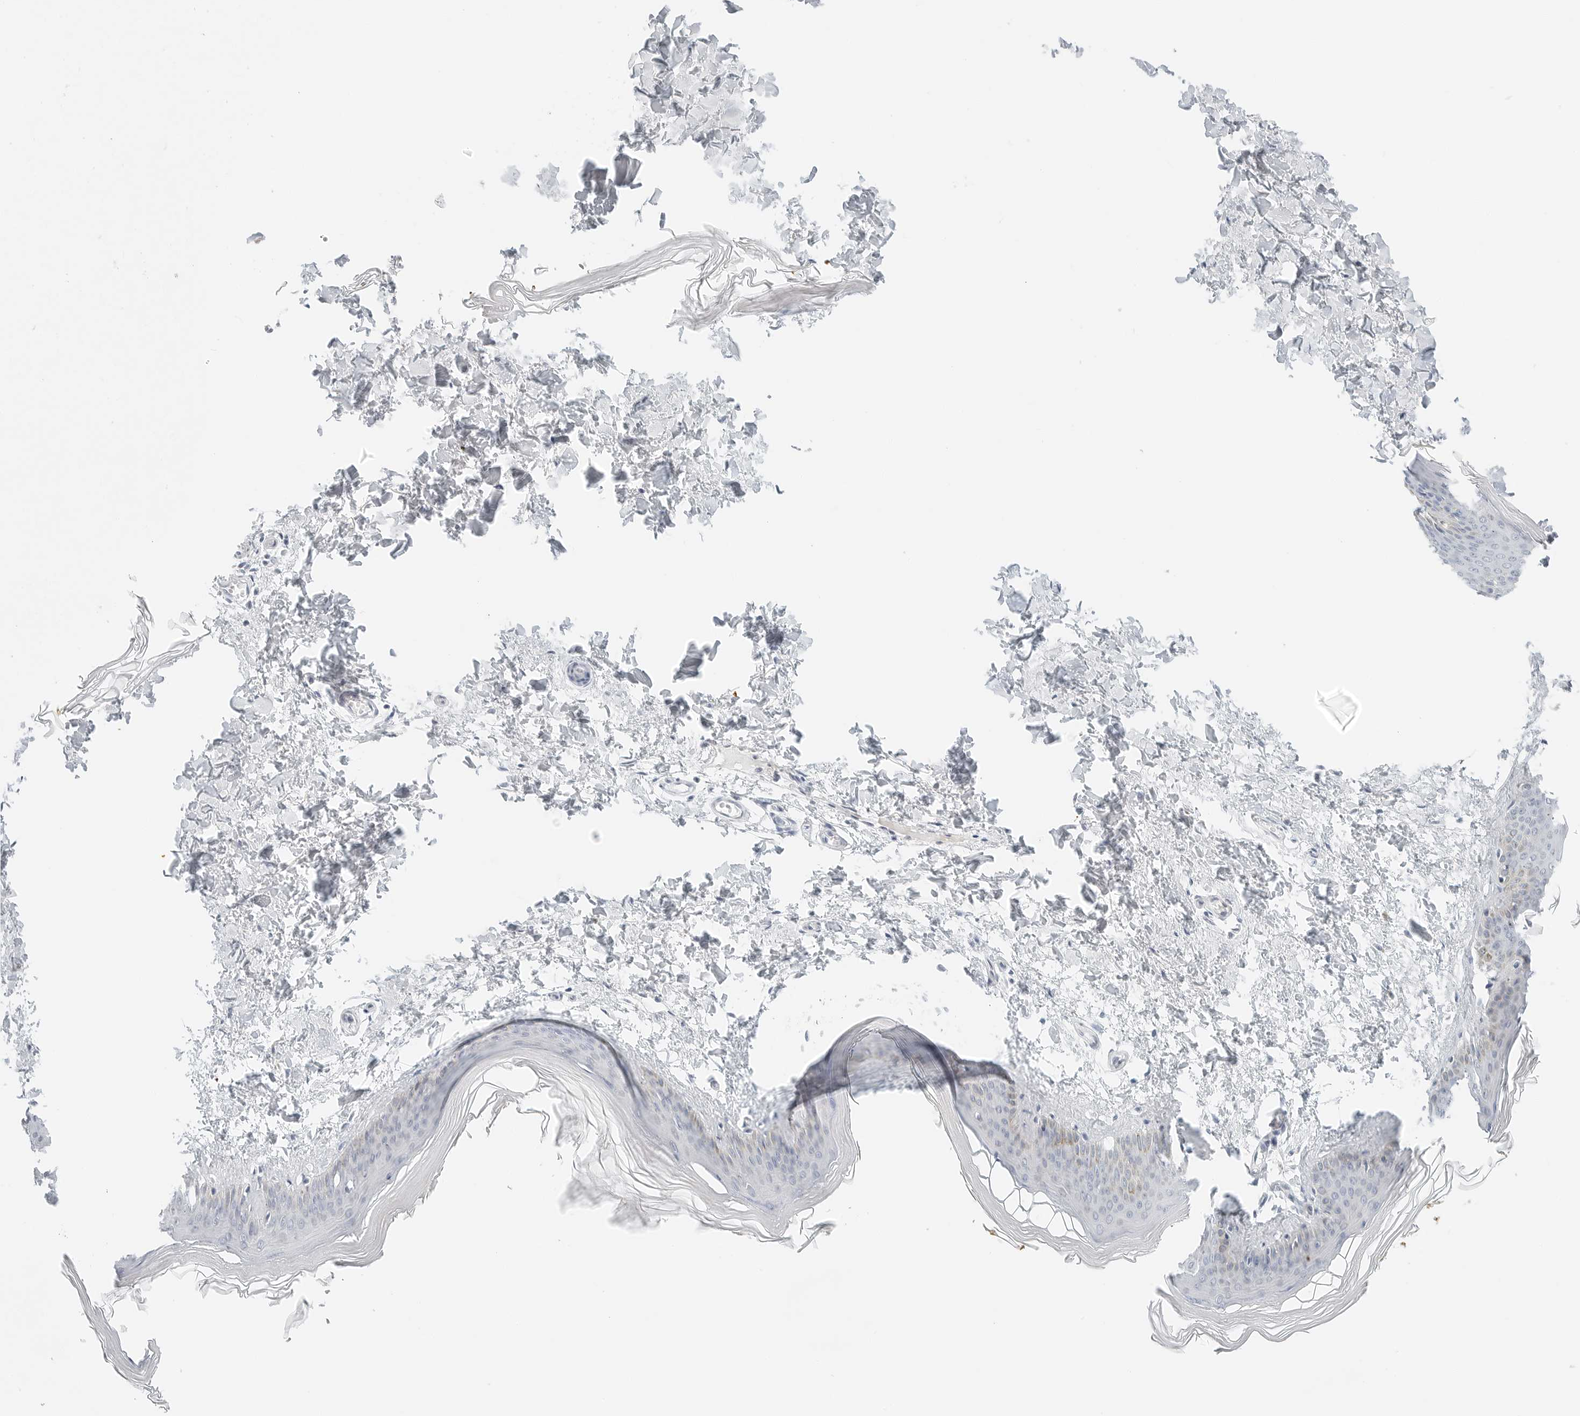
{"staining": {"intensity": "negative", "quantity": "none", "location": "none"}, "tissue": "skin", "cell_type": "Fibroblasts", "image_type": "normal", "snomed": [{"axis": "morphology", "description": "Normal tissue, NOS"}, {"axis": "topography", "description": "Skin"}], "caption": "This image is of unremarkable skin stained with immunohistochemistry to label a protein in brown with the nuclei are counter-stained blue. There is no staining in fibroblasts.", "gene": "IQCC", "patient": {"sex": "female", "age": 27}}